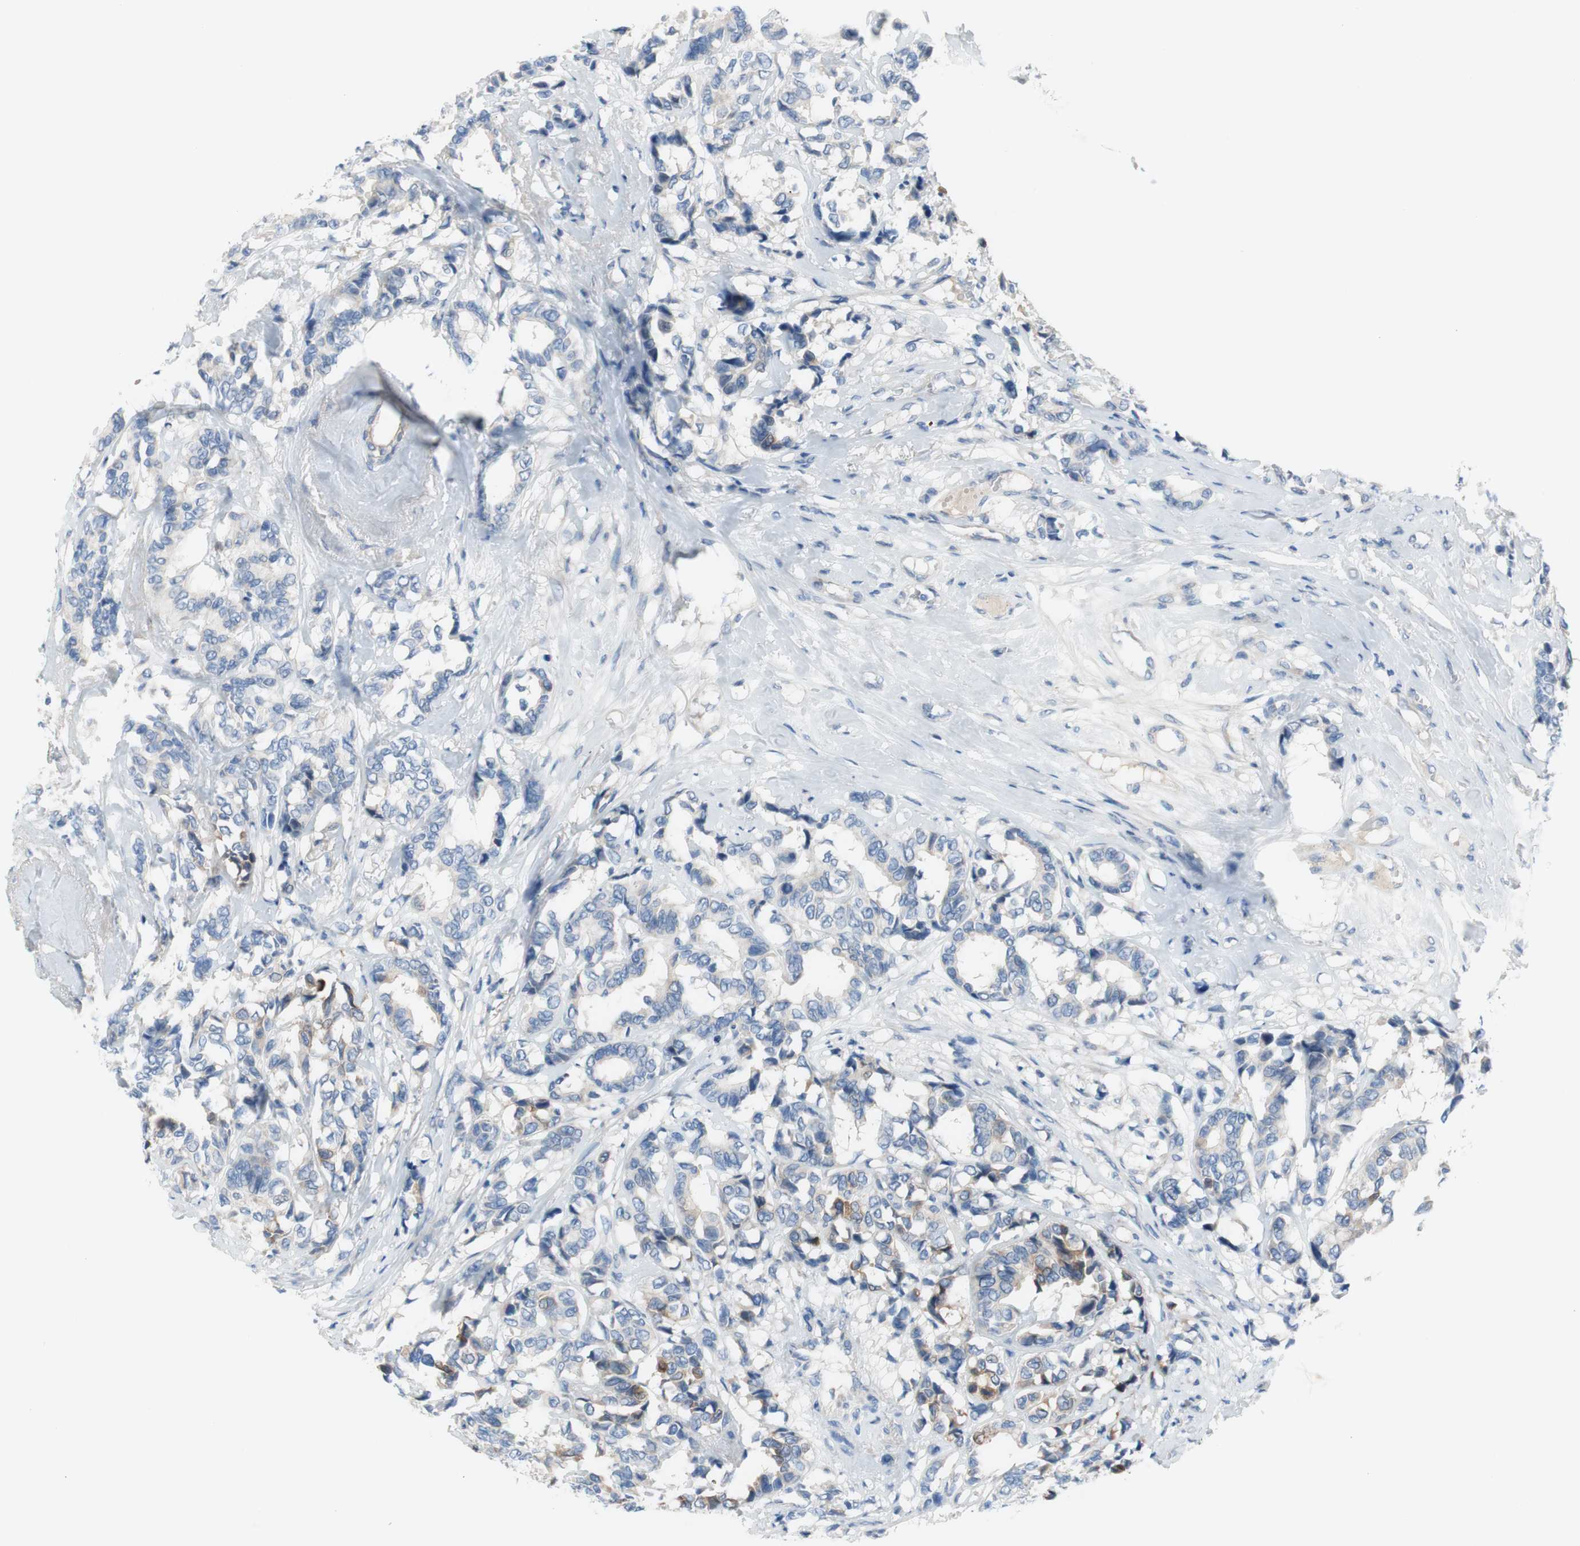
{"staining": {"intensity": "weak", "quantity": "<25%", "location": "cytoplasmic/membranous"}, "tissue": "breast cancer", "cell_type": "Tumor cells", "image_type": "cancer", "snomed": [{"axis": "morphology", "description": "Duct carcinoma"}, {"axis": "topography", "description": "Breast"}], "caption": "Tumor cells show no significant positivity in breast infiltrating ductal carcinoma. (DAB (3,3'-diaminobenzidine) immunohistochemistry (IHC), high magnification).", "gene": "FDFT1", "patient": {"sex": "female", "age": 87}}